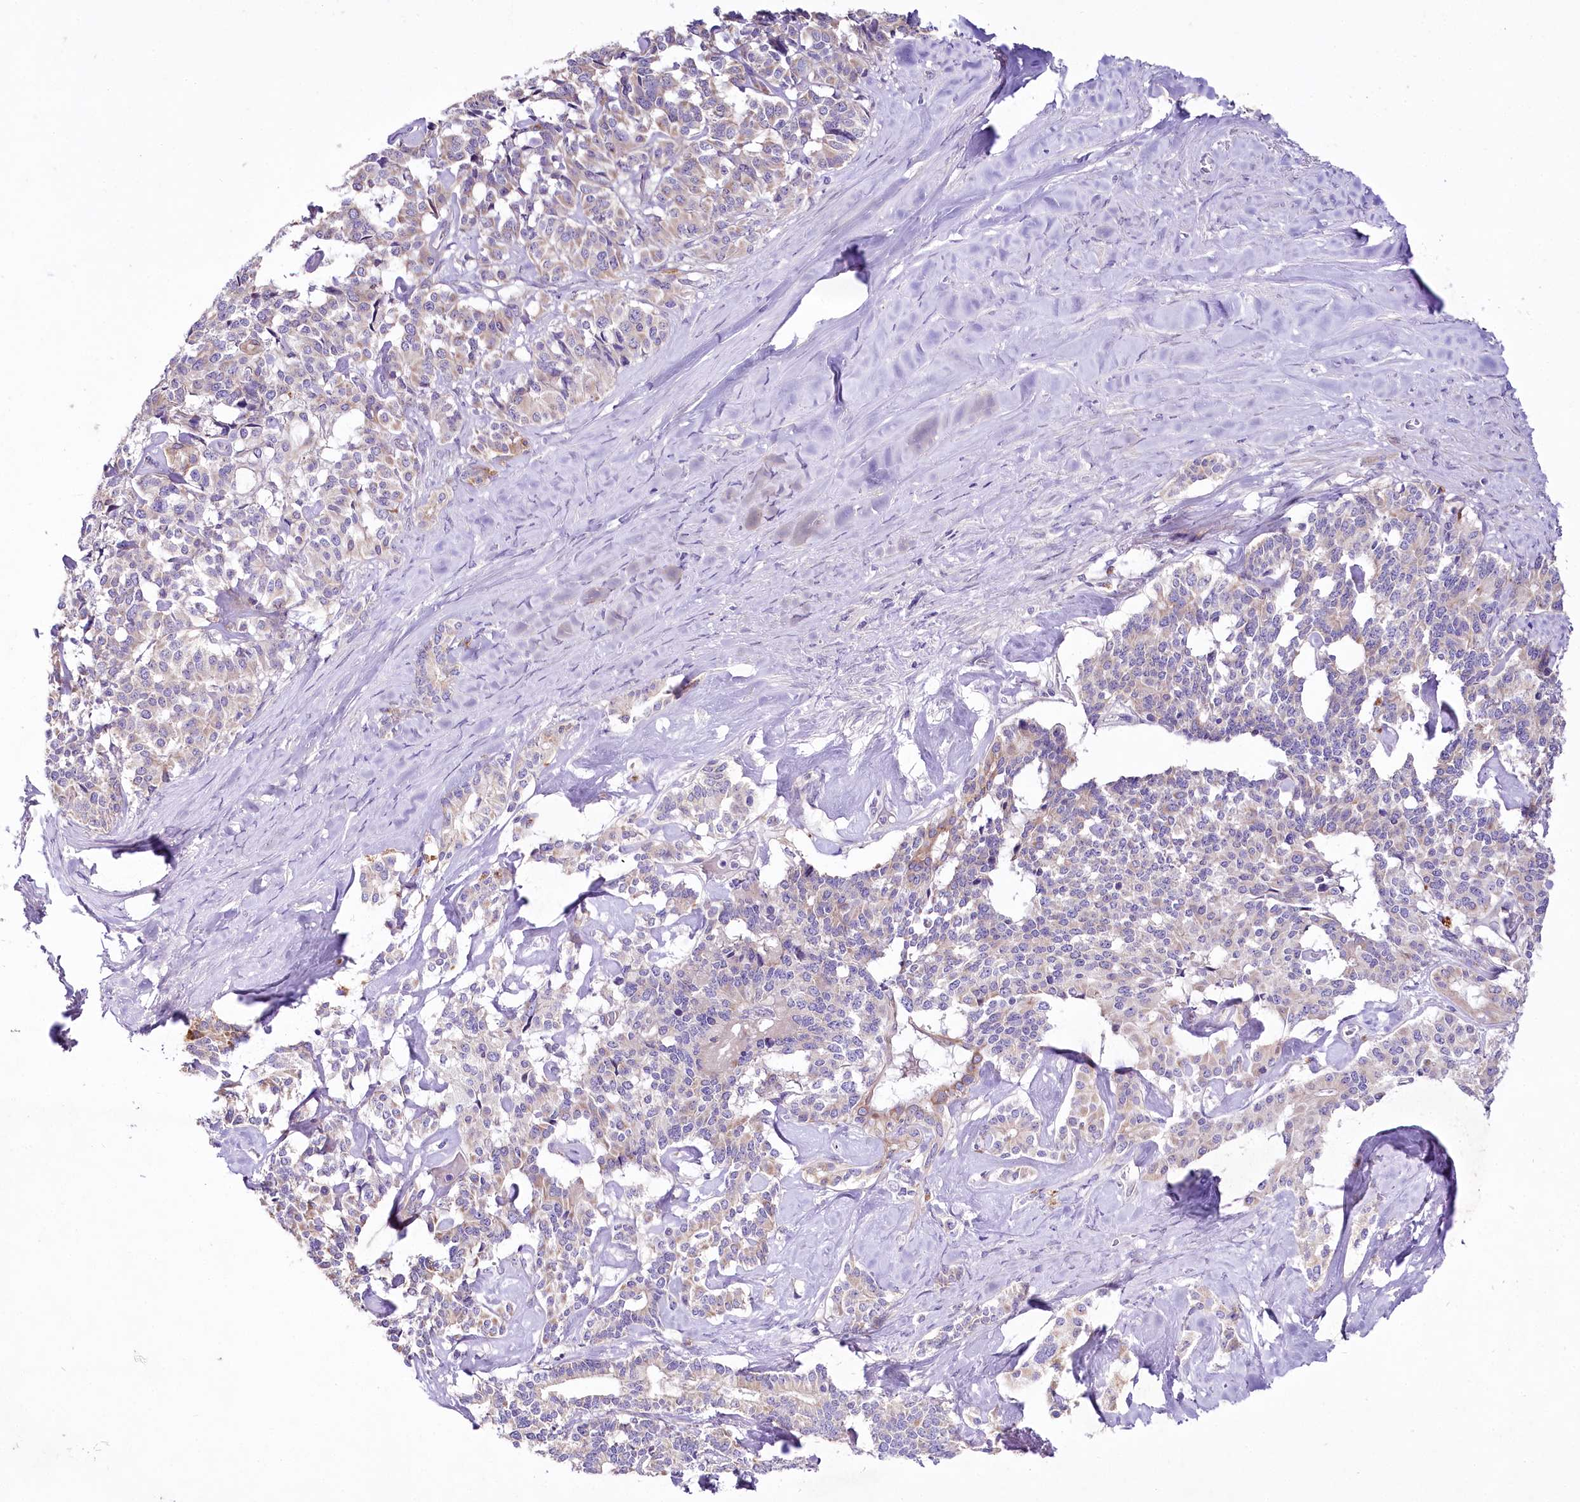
{"staining": {"intensity": "weak", "quantity": "<25%", "location": "cytoplasmic/membranous"}, "tissue": "pancreatic cancer", "cell_type": "Tumor cells", "image_type": "cancer", "snomed": [{"axis": "morphology", "description": "Adenocarcinoma, NOS"}, {"axis": "topography", "description": "Pancreas"}], "caption": "A photomicrograph of pancreatic cancer (adenocarcinoma) stained for a protein demonstrates no brown staining in tumor cells. Brightfield microscopy of immunohistochemistry stained with DAB (brown) and hematoxylin (blue), captured at high magnification.", "gene": "LRRC14B", "patient": {"sex": "female", "age": 74}}